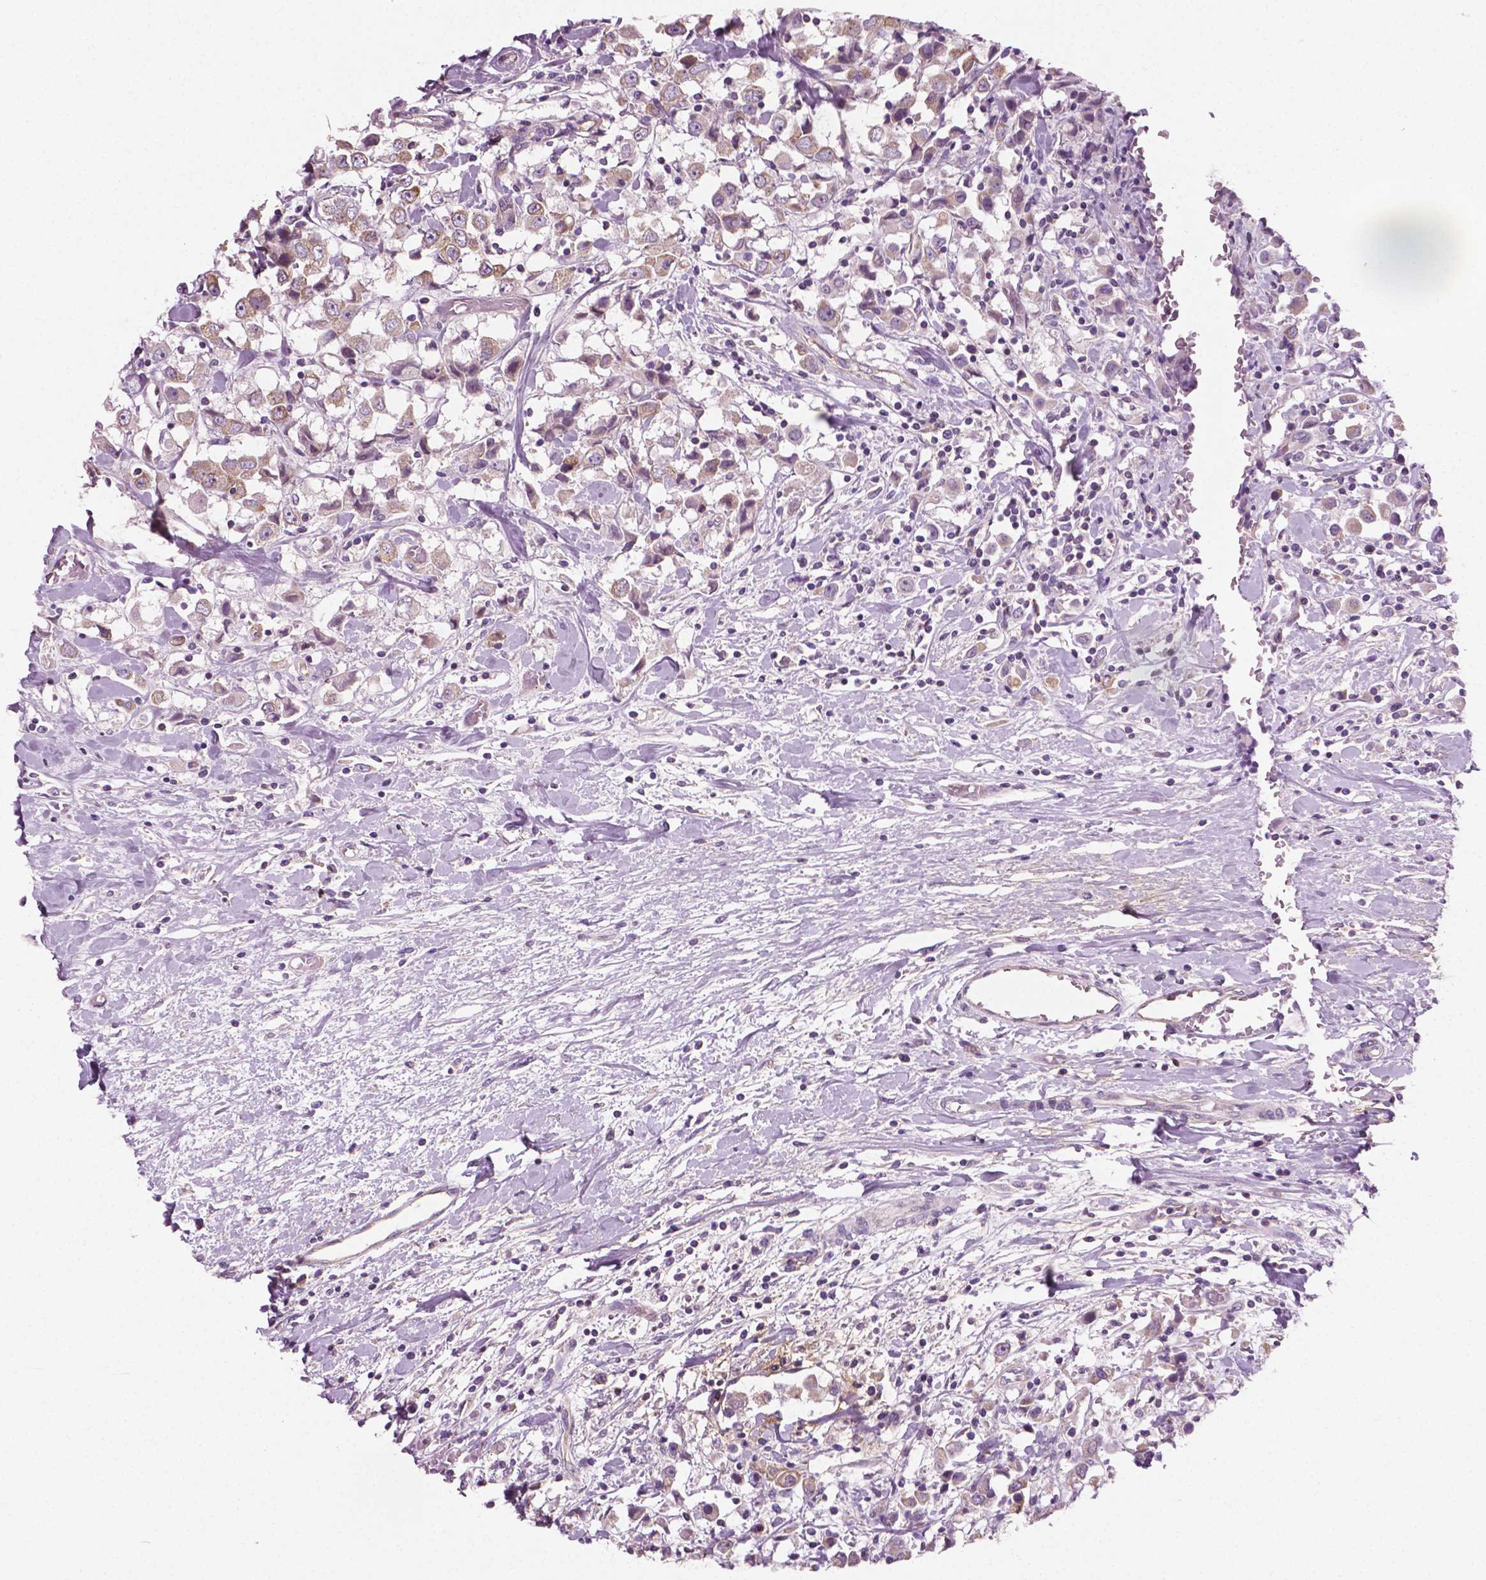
{"staining": {"intensity": "weak", "quantity": ">75%", "location": "cytoplasmic/membranous"}, "tissue": "breast cancer", "cell_type": "Tumor cells", "image_type": "cancer", "snomed": [{"axis": "morphology", "description": "Duct carcinoma"}, {"axis": "topography", "description": "Breast"}], "caption": "This is a micrograph of immunohistochemistry (IHC) staining of breast cancer (infiltrating ductal carcinoma), which shows weak positivity in the cytoplasmic/membranous of tumor cells.", "gene": "PTX3", "patient": {"sex": "female", "age": 61}}